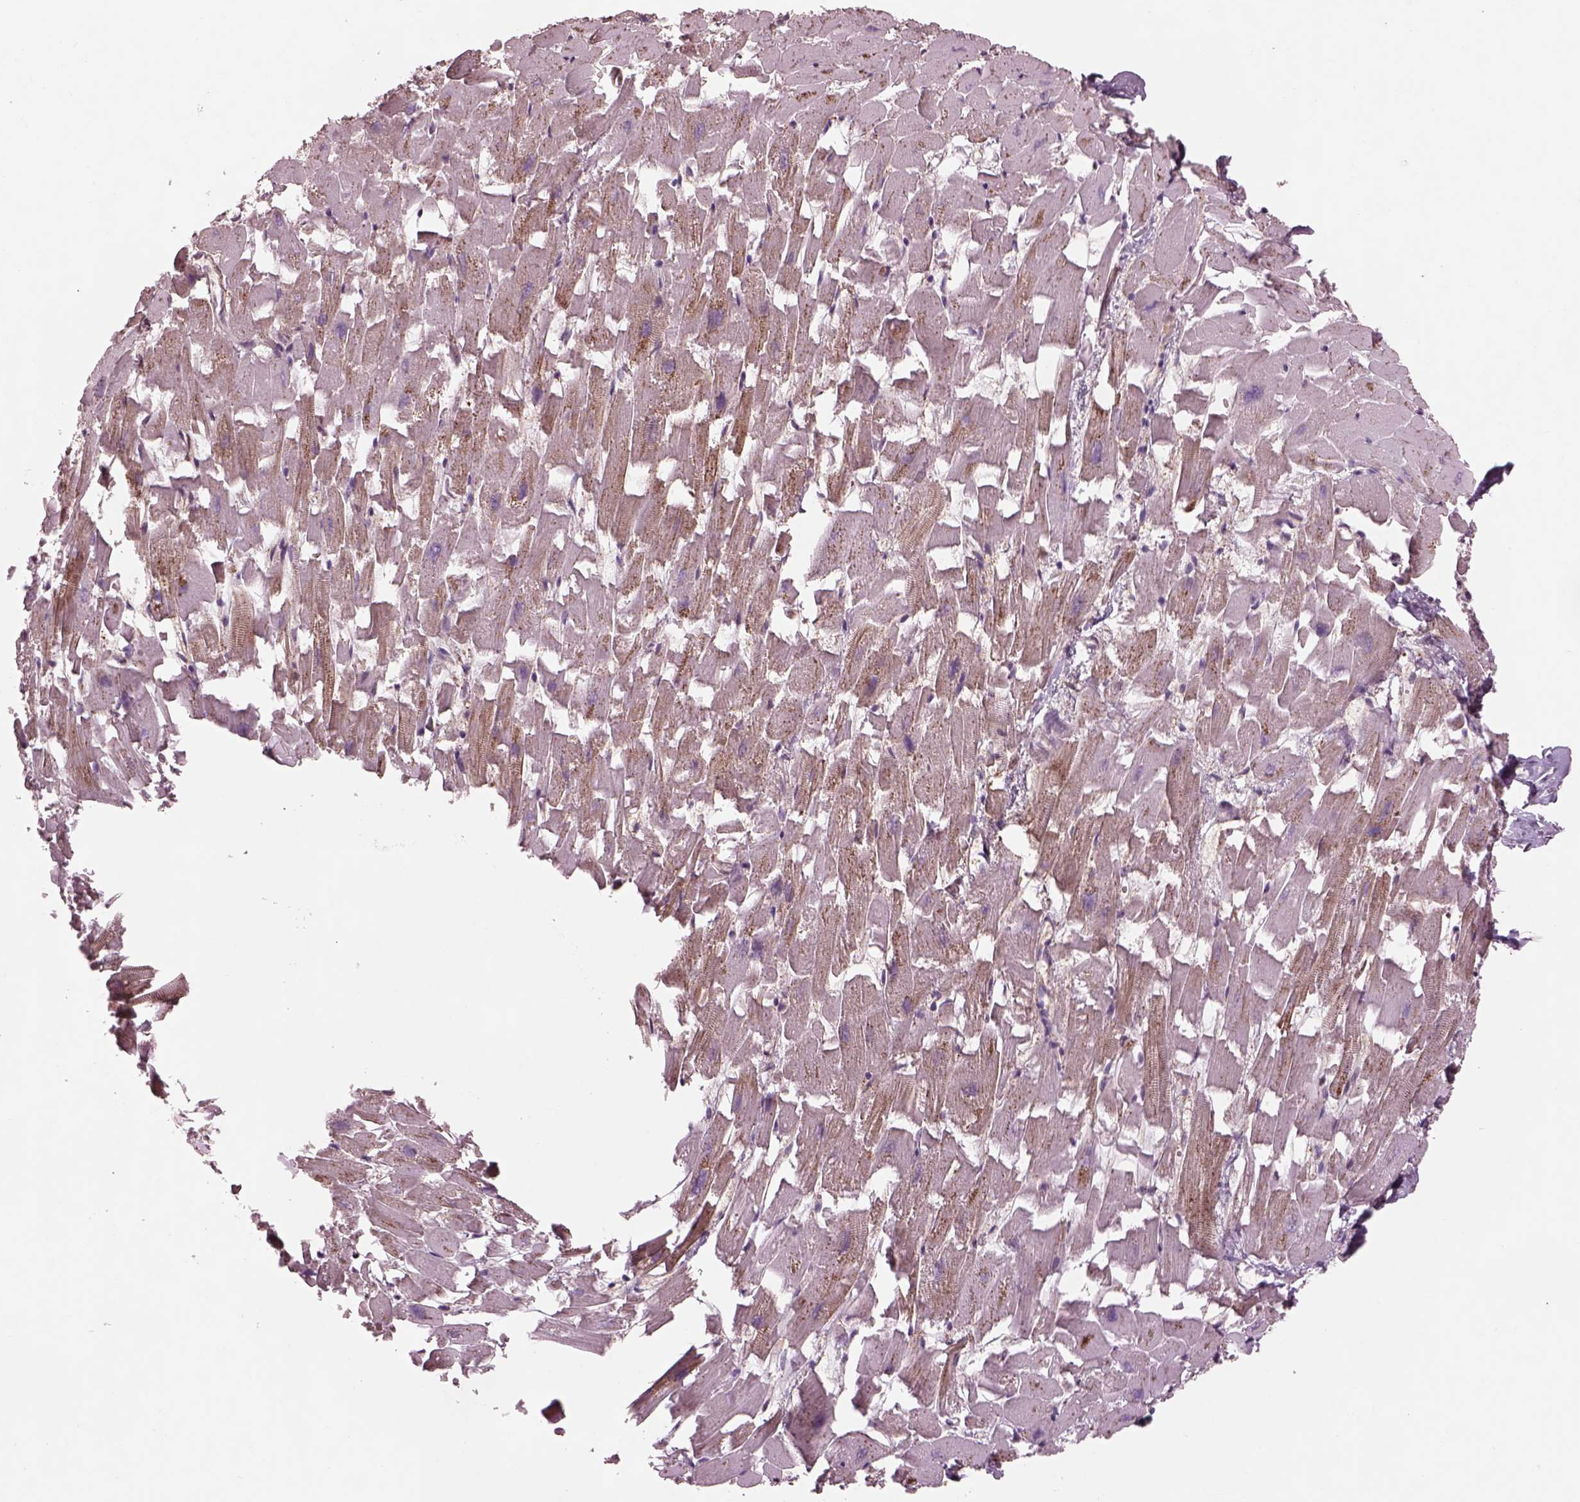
{"staining": {"intensity": "negative", "quantity": "none", "location": "none"}, "tissue": "heart muscle", "cell_type": "Cardiomyocytes", "image_type": "normal", "snomed": [{"axis": "morphology", "description": "Normal tissue, NOS"}, {"axis": "topography", "description": "Heart"}], "caption": "IHC of unremarkable human heart muscle displays no staining in cardiomyocytes.", "gene": "SRI", "patient": {"sex": "female", "age": 64}}